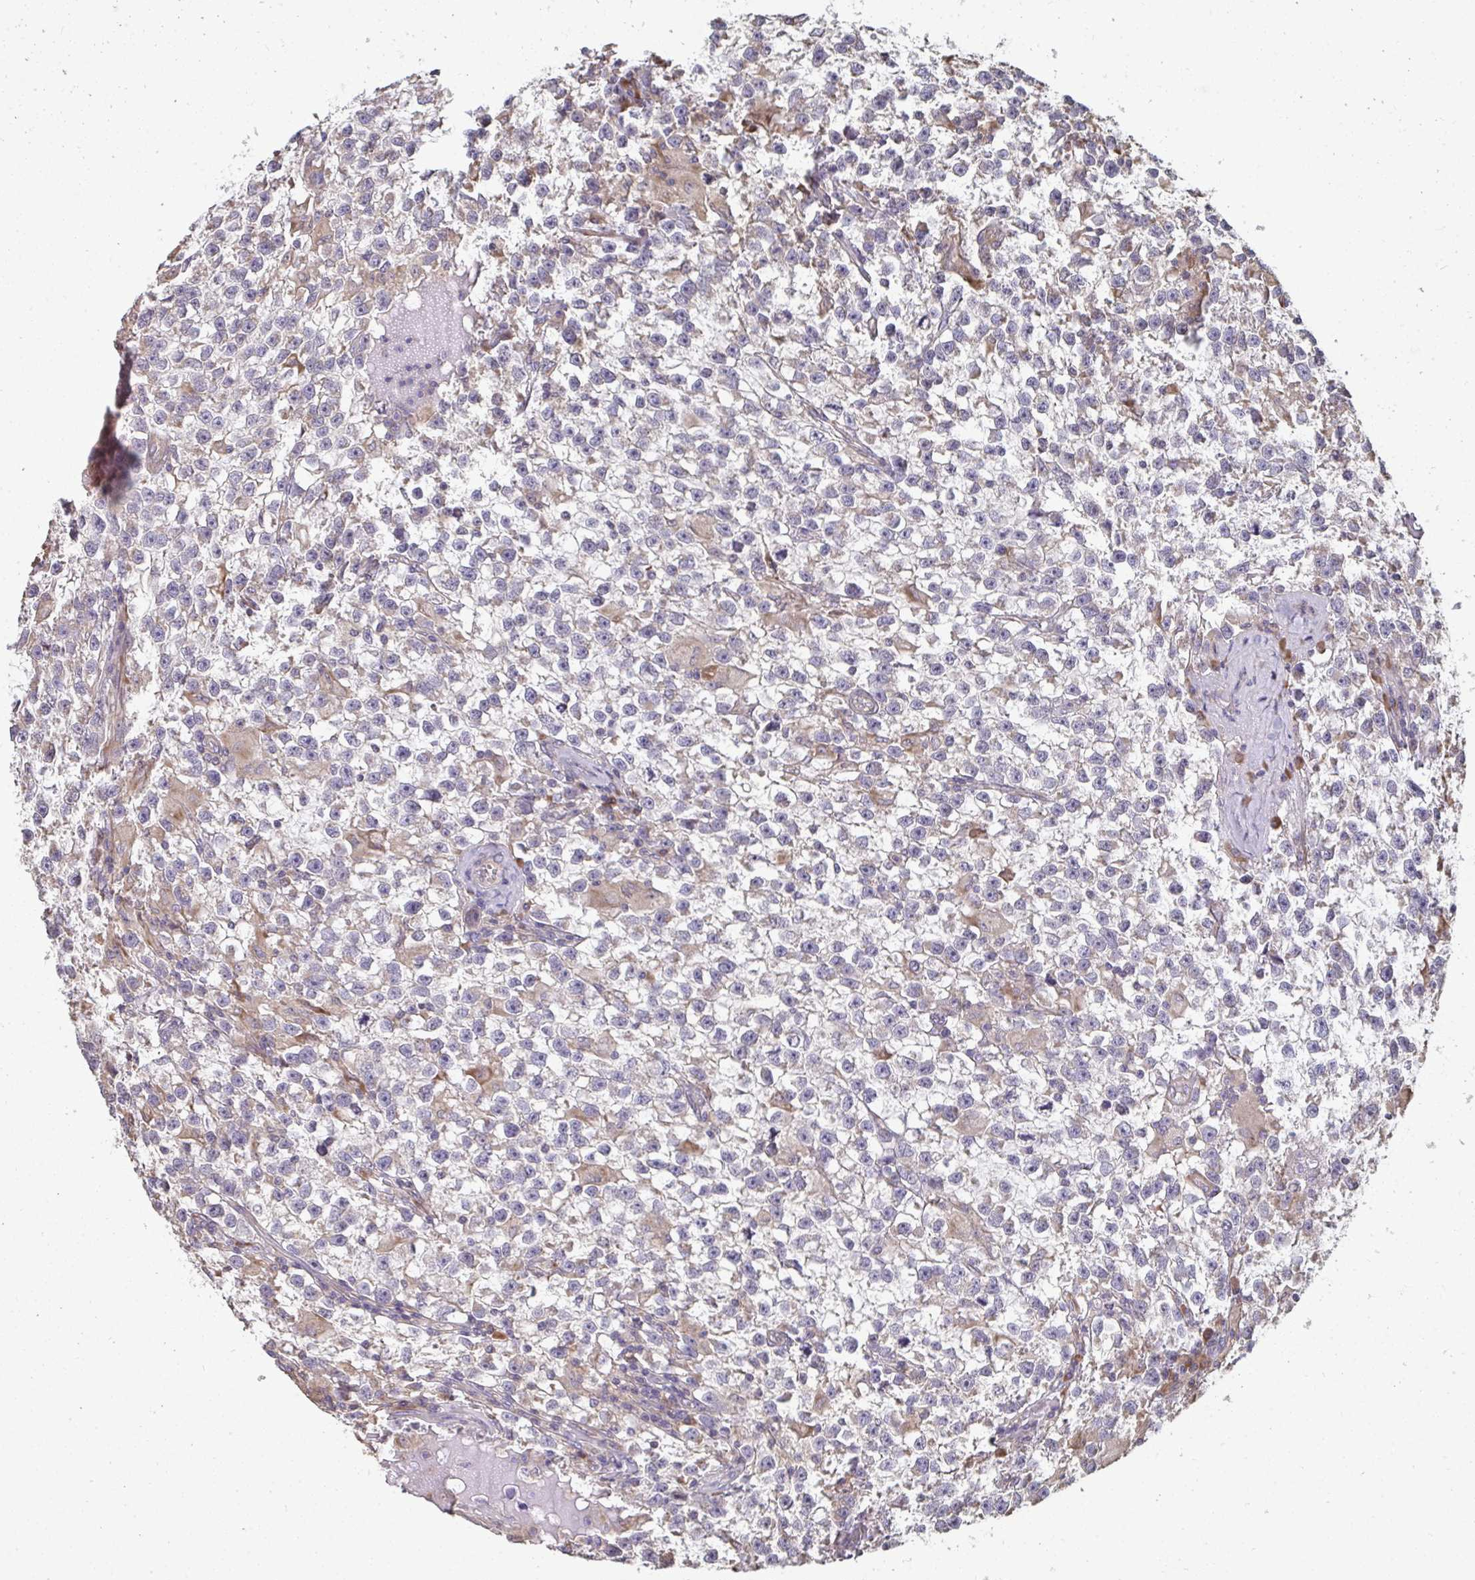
{"staining": {"intensity": "negative", "quantity": "none", "location": "none"}, "tissue": "testis cancer", "cell_type": "Tumor cells", "image_type": "cancer", "snomed": [{"axis": "morphology", "description": "Seminoma, NOS"}, {"axis": "topography", "description": "Testis"}], "caption": "Testis seminoma was stained to show a protein in brown. There is no significant positivity in tumor cells. (Stains: DAB (3,3'-diaminobenzidine) IHC with hematoxylin counter stain, Microscopy: brightfield microscopy at high magnification).", "gene": "ZFYVE28", "patient": {"sex": "male", "age": 31}}